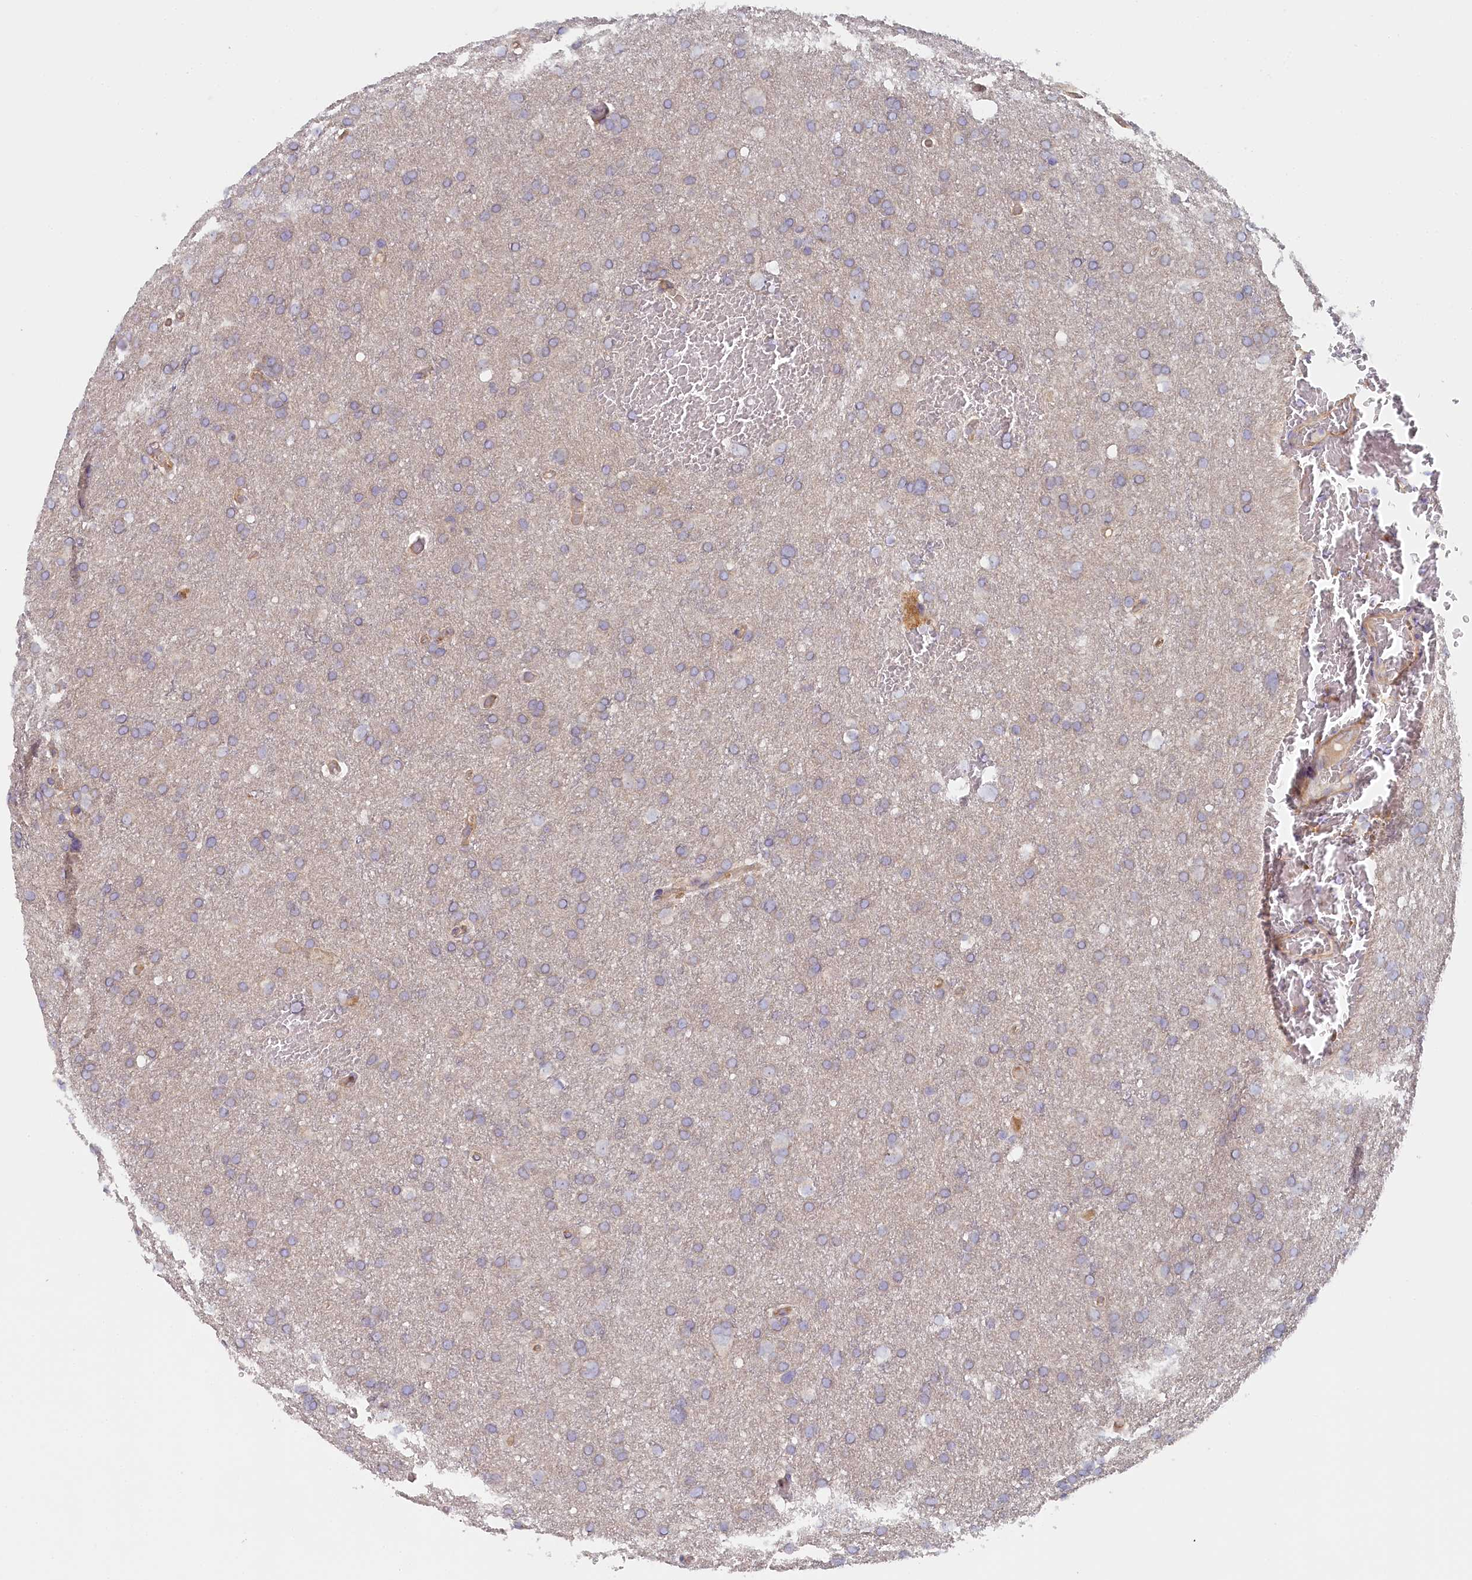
{"staining": {"intensity": "negative", "quantity": "none", "location": "none"}, "tissue": "glioma", "cell_type": "Tumor cells", "image_type": "cancer", "snomed": [{"axis": "morphology", "description": "Glioma, malignant, High grade"}, {"axis": "topography", "description": "Cerebral cortex"}], "caption": "DAB (3,3'-diaminobenzidine) immunohistochemical staining of human malignant glioma (high-grade) demonstrates no significant staining in tumor cells.", "gene": "INTS4", "patient": {"sex": "female", "age": 36}}